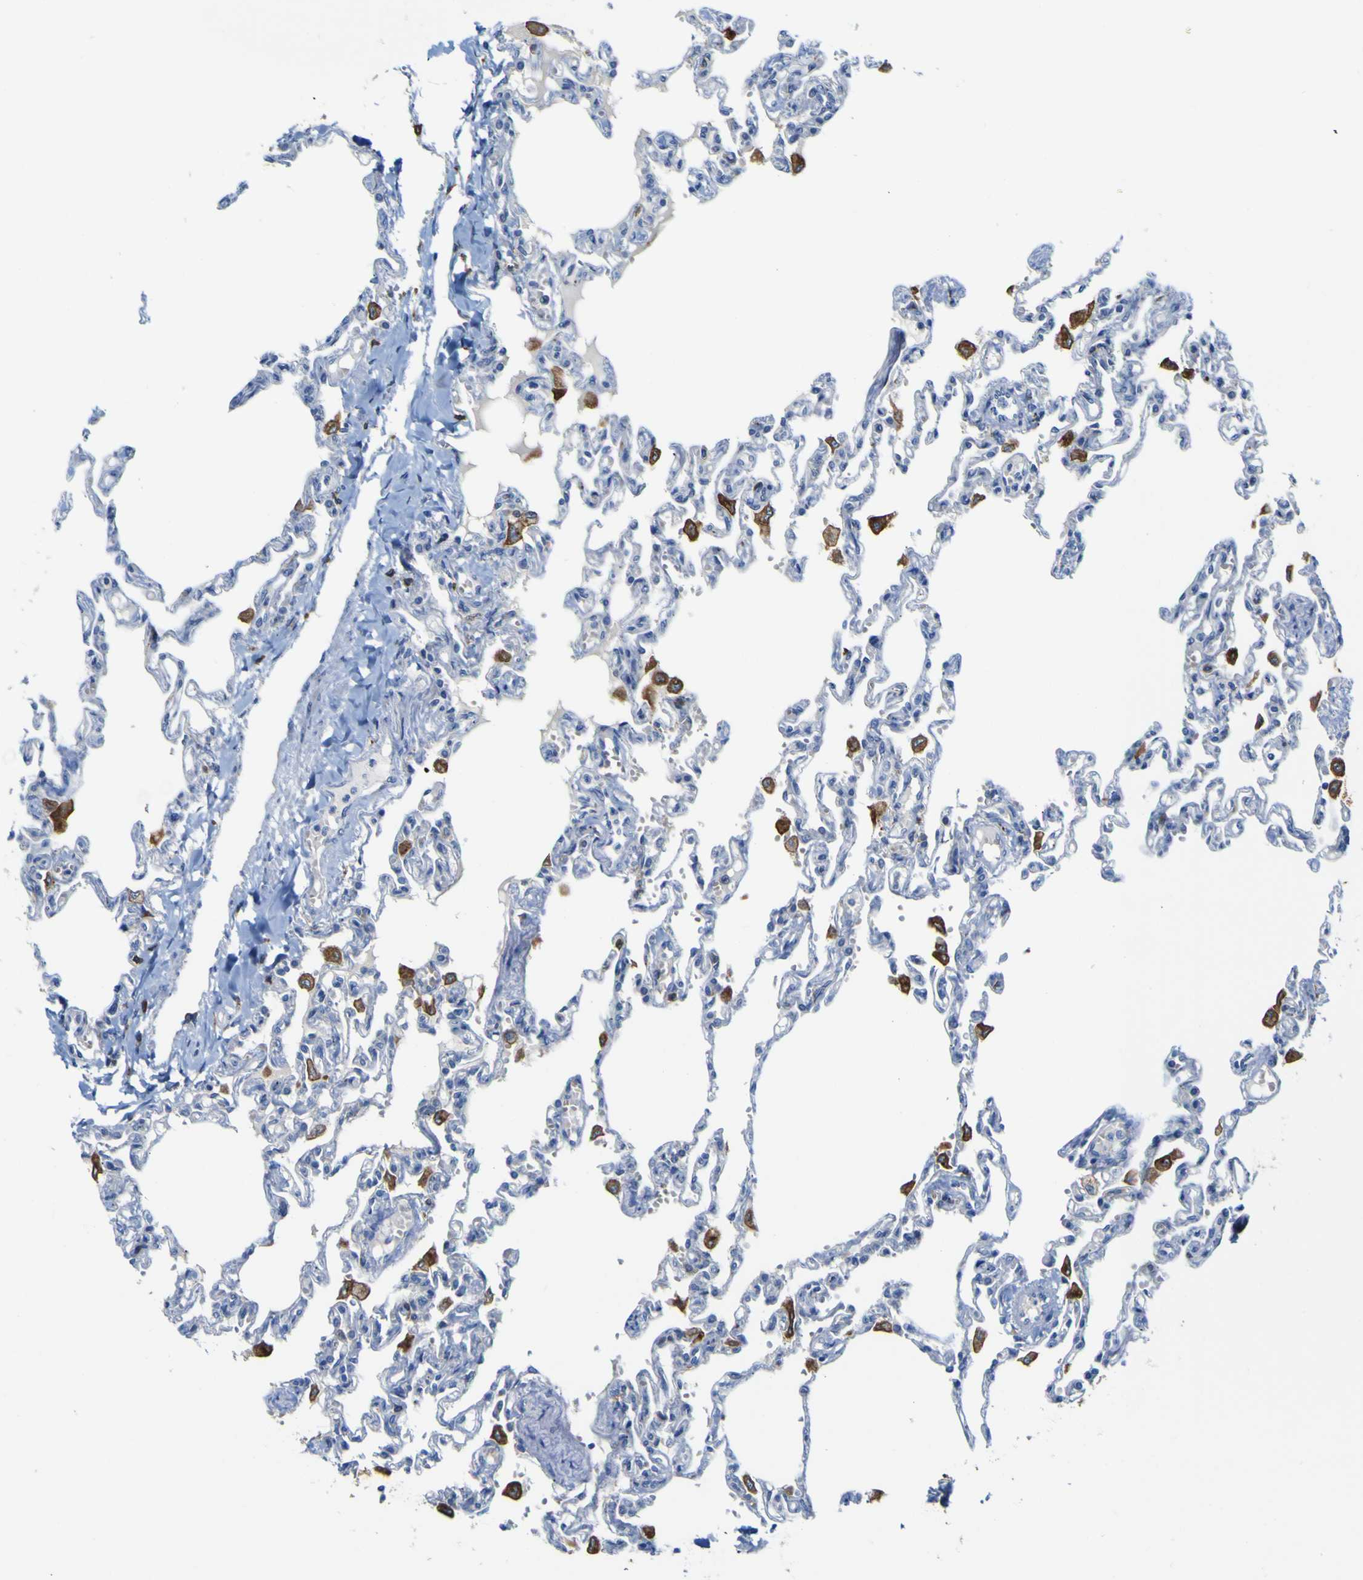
{"staining": {"intensity": "negative", "quantity": "none", "location": "none"}, "tissue": "lung", "cell_type": "Alveolar cells", "image_type": "normal", "snomed": [{"axis": "morphology", "description": "Normal tissue, NOS"}, {"axis": "topography", "description": "Lung"}], "caption": "IHC of benign human lung displays no expression in alveolar cells.", "gene": "PTPRF", "patient": {"sex": "male", "age": 21}}